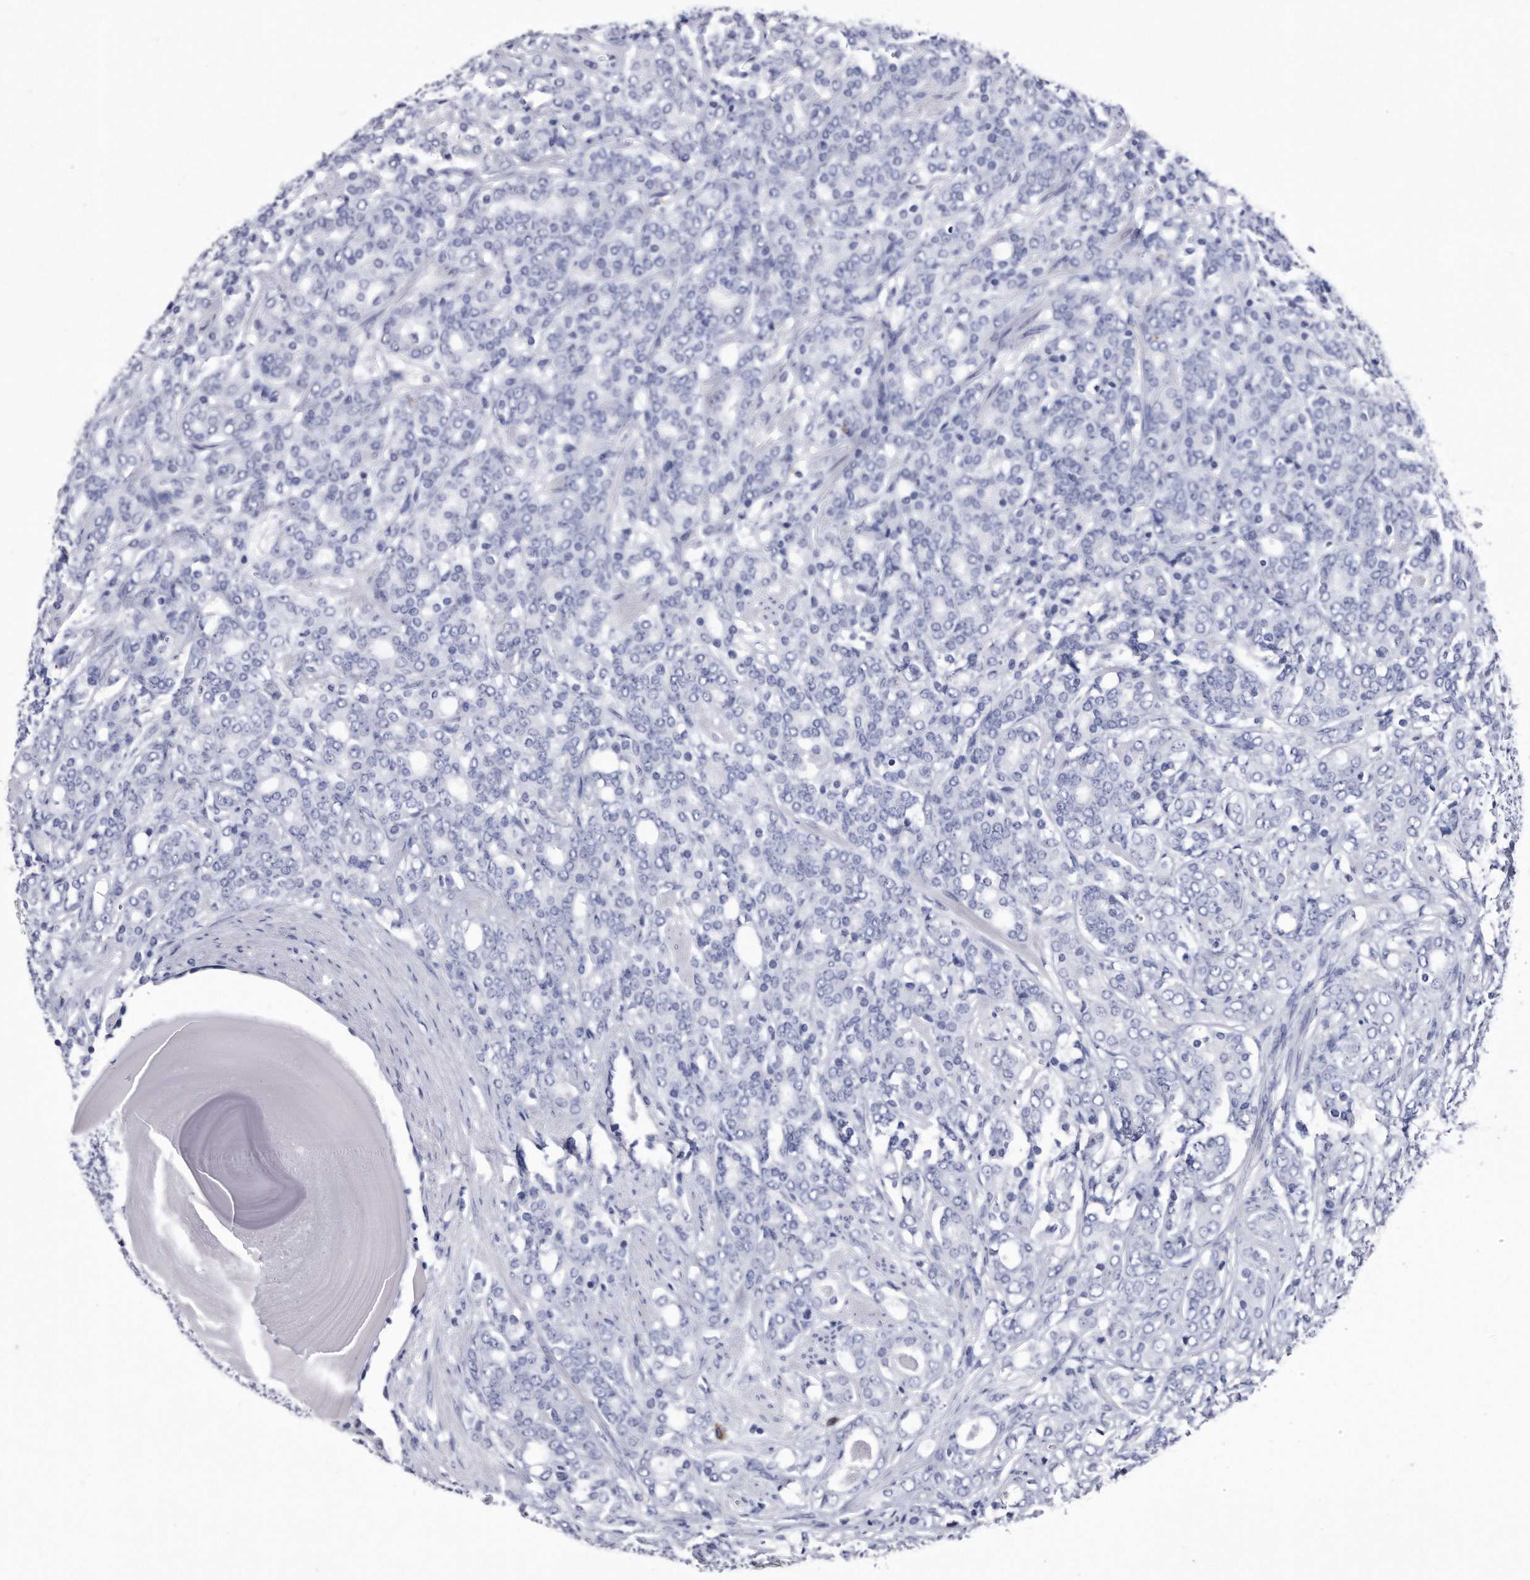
{"staining": {"intensity": "negative", "quantity": "none", "location": "none"}, "tissue": "prostate cancer", "cell_type": "Tumor cells", "image_type": "cancer", "snomed": [{"axis": "morphology", "description": "Adenocarcinoma, High grade"}, {"axis": "topography", "description": "Prostate"}], "caption": "Tumor cells are negative for brown protein staining in prostate cancer (high-grade adenocarcinoma).", "gene": "KCTD8", "patient": {"sex": "male", "age": 62}}